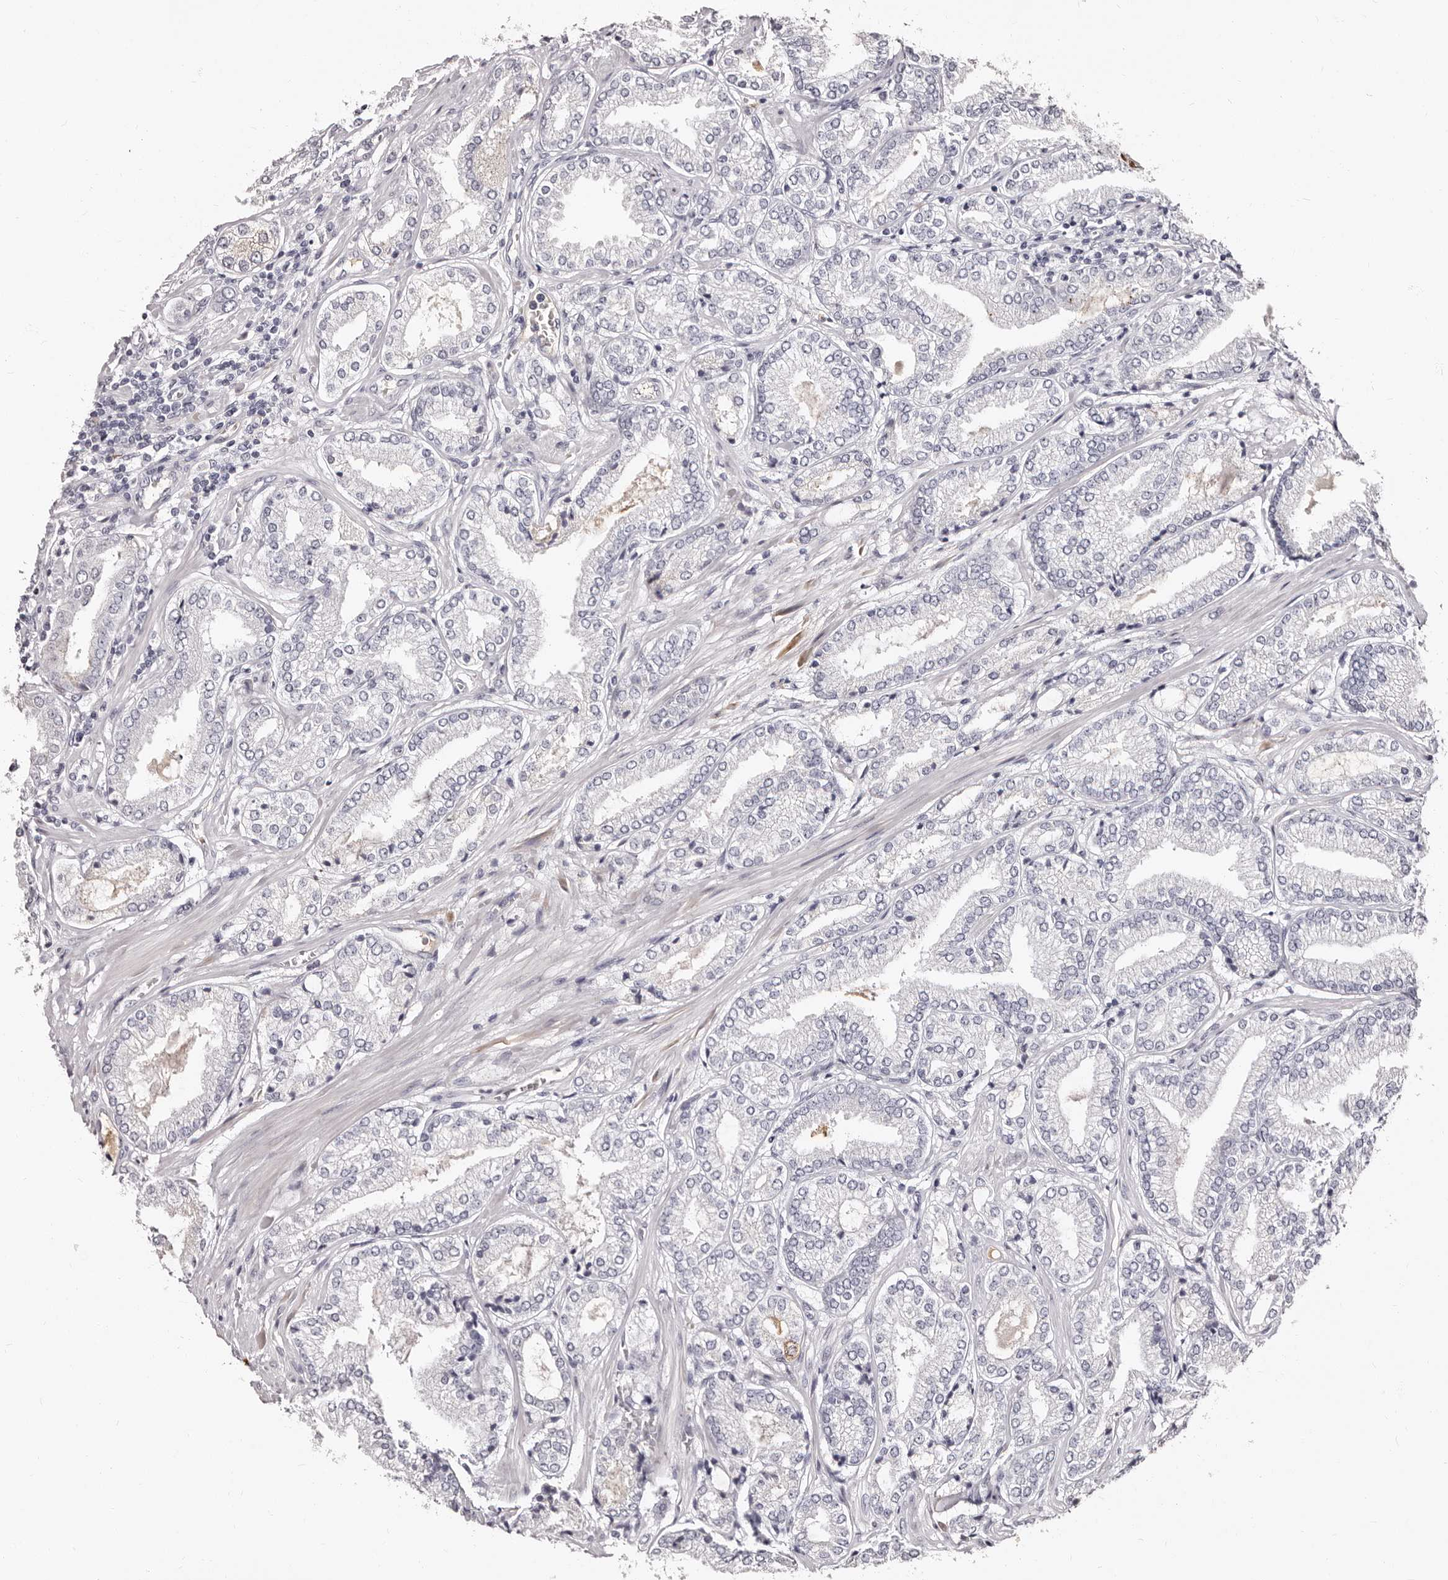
{"staining": {"intensity": "negative", "quantity": "none", "location": "none"}, "tissue": "prostate cancer", "cell_type": "Tumor cells", "image_type": "cancer", "snomed": [{"axis": "morphology", "description": "Adenocarcinoma, Low grade"}, {"axis": "topography", "description": "Prostate"}], "caption": "Photomicrograph shows no protein positivity in tumor cells of low-grade adenocarcinoma (prostate) tissue.", "gene": "TBC1D22B", "patient": {"sex": "male", "age": 62}}